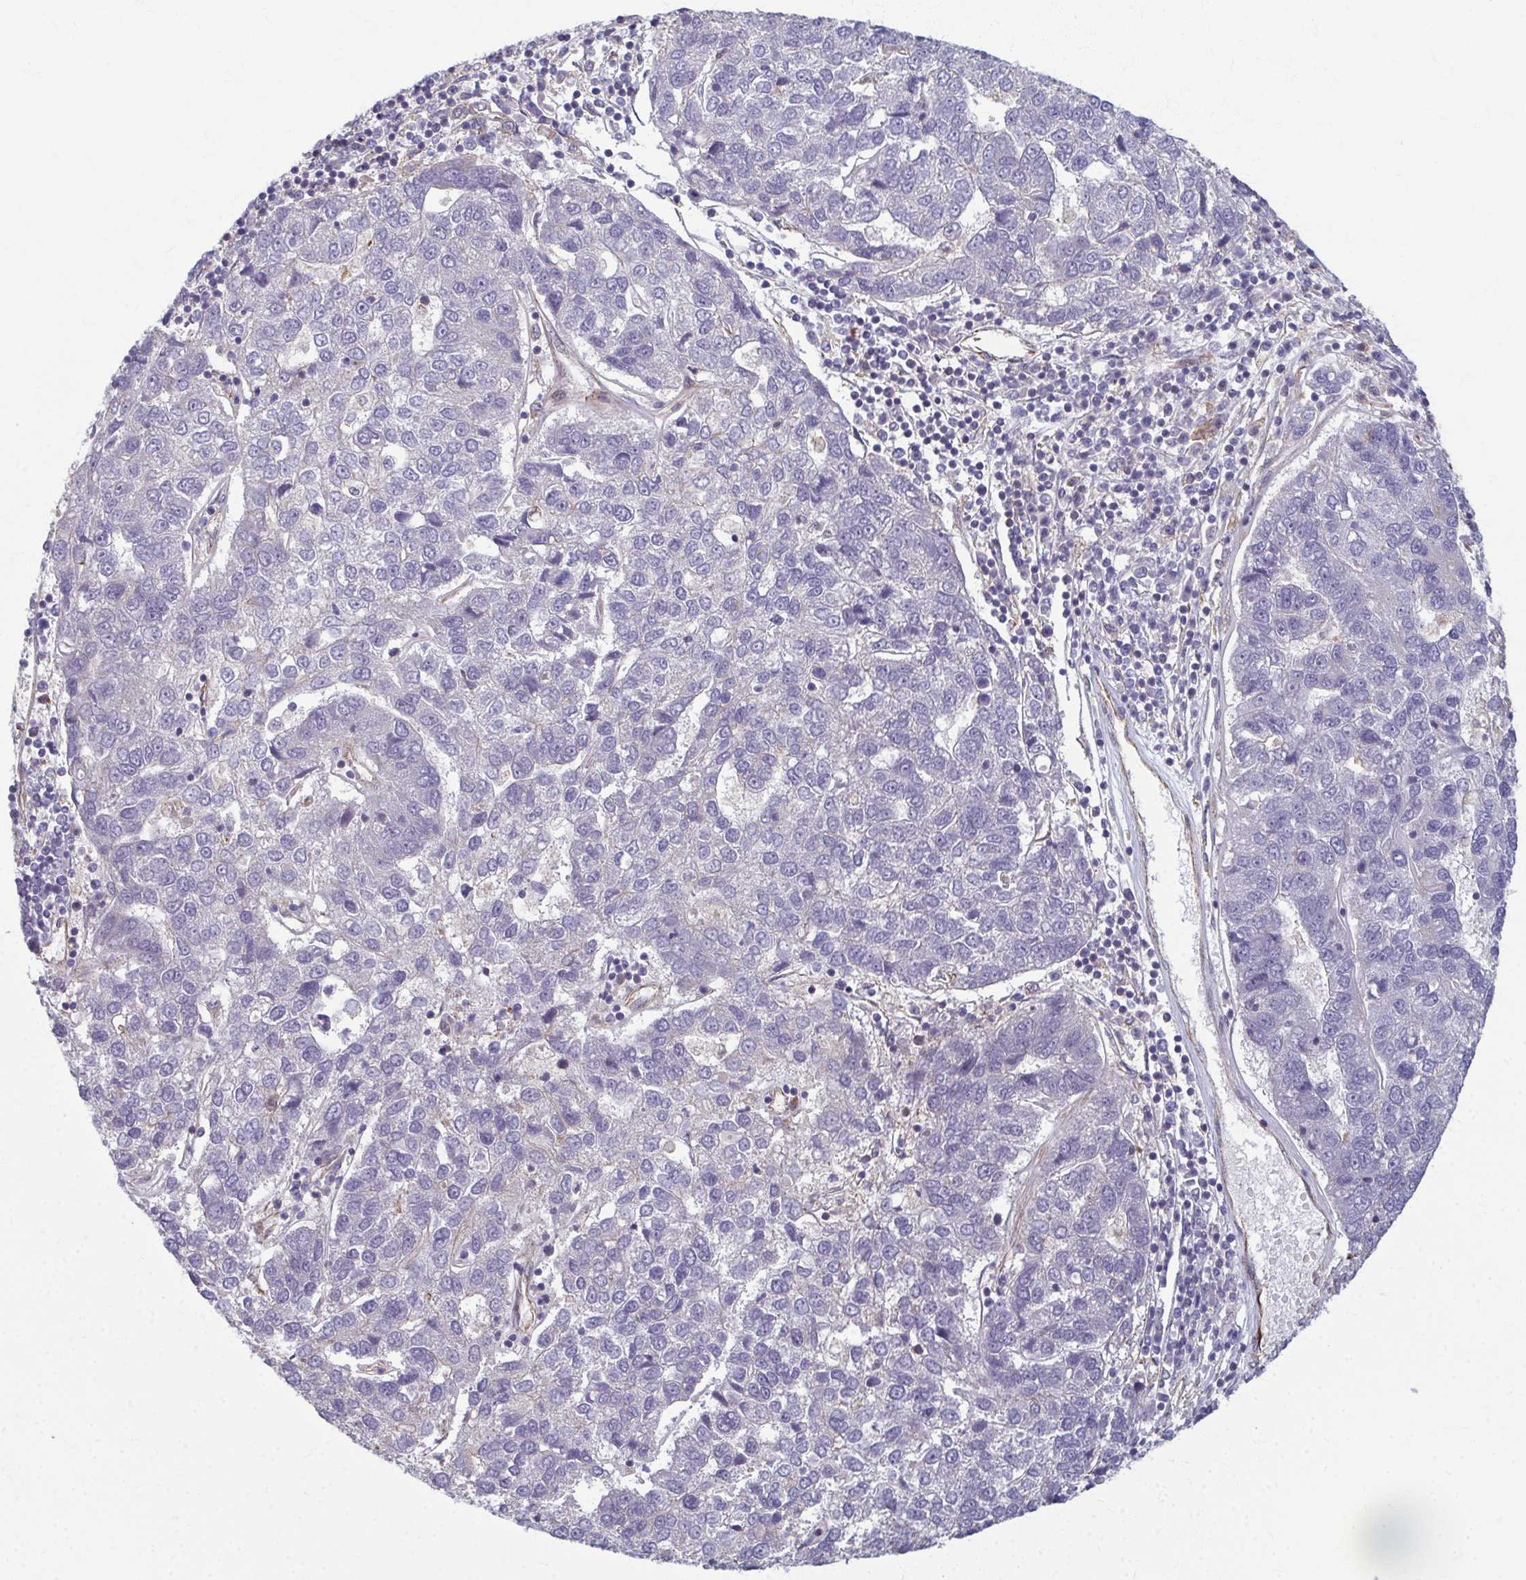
{"staining": {"intensity": "negative", "quantity": "none", "location": "none"}, "tissue": "pancreatic cancer", "cell_type": "Tumor cells", "image_type": "cancer", "snomed": [{"axis": "morphology", "description": "Adenocarcinoma, NOS"}, {"axis": "topography", "description": "Pancreas"}], "caption": "A high-resolution photomicrograph shows immunohistochemistry staining of pancreatic cancer, which shows no significant staining in tumor cells.", "gene": "EID2B", "patient": {"sex": "female", "age": 61}}